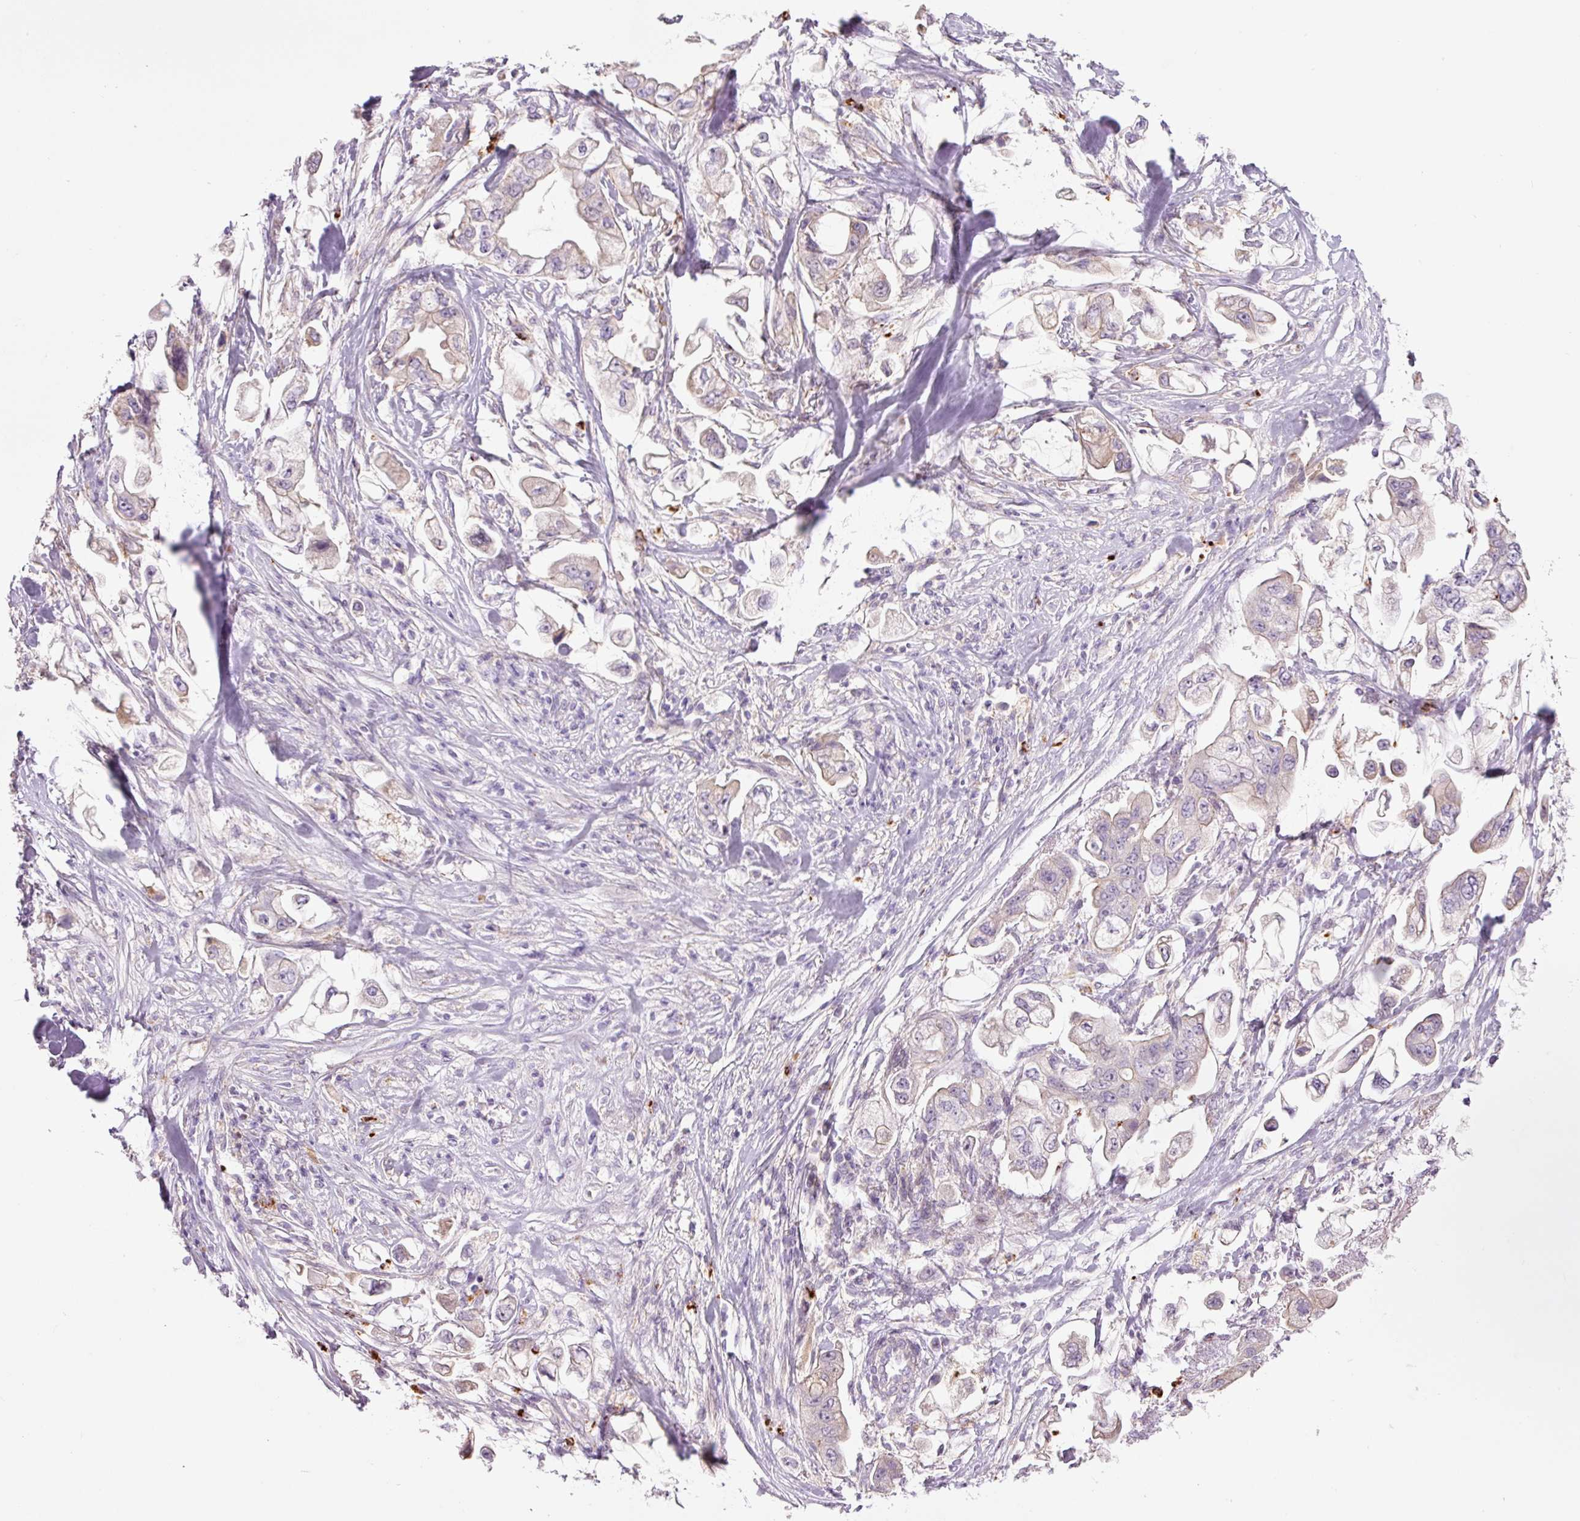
{"staining": {"intensity": "weak", "quantity": "<25%", "location": "cytoplasmic/membranous"}, "tissue": "stomach cancer", "cell_type": "Tumor cells", "image_type": "cancer", "snomed": [{"axis": "morphology", "description": "Adenocarcinoma, NOS"}, {"axis": "topography", "description": "Stomach"}], "caption": "The image demonstrates no staining of tumor cells in stomach cancer (adenocarcinoma).", "gene": "SH2D6", "patient": {"sex": "male", "age": 62}}